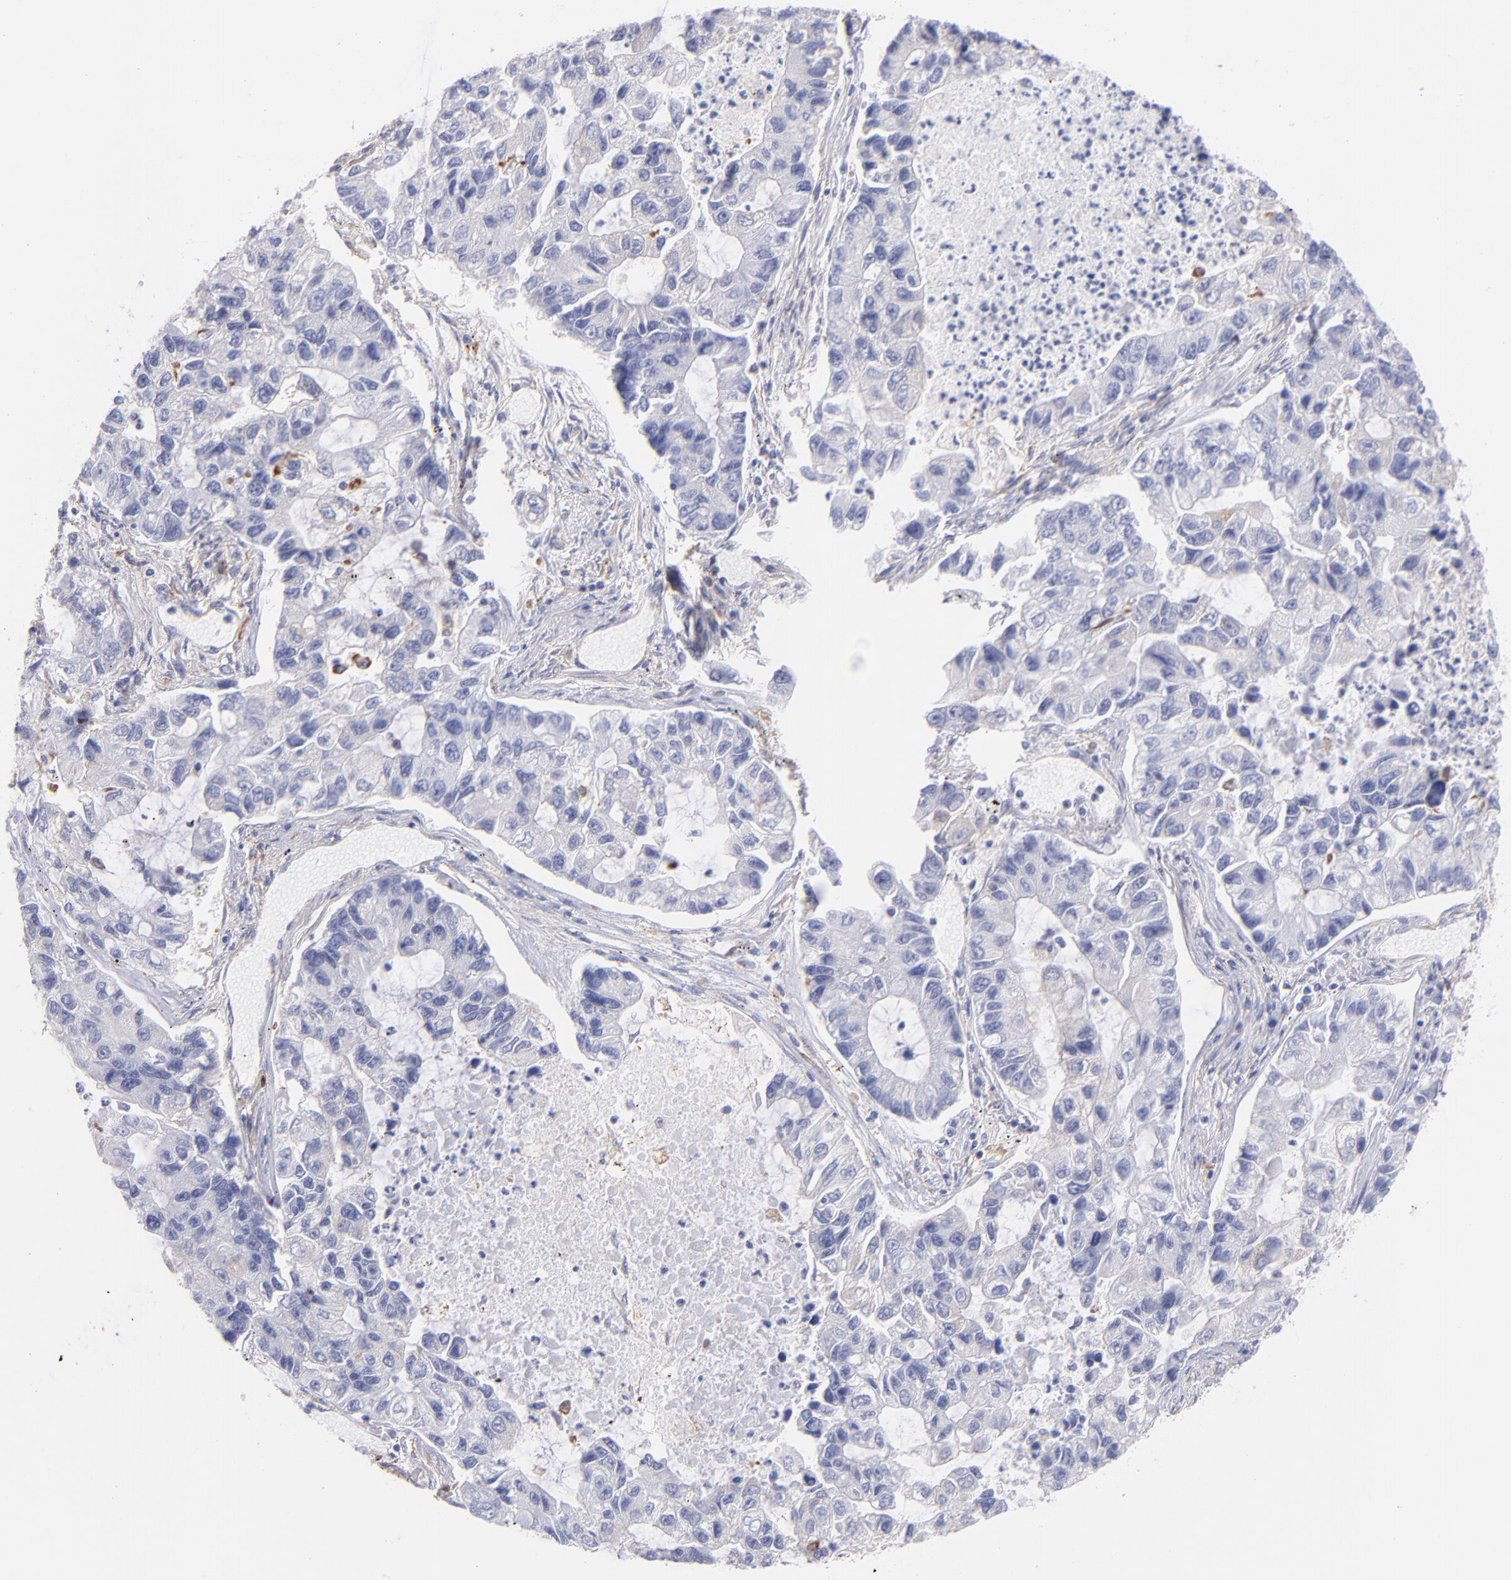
{"staining": {"intensity": "negative", "quantity": "none", "location": "none"}, "tissue": "lung cancer", "cell_type": "Tumor cells", "image_type": "cancer", "snomed": [{"axis": "morphology", "description": "Adenocarcinoma, NOS"}, {"axis": "topography", "description": "Lung"}], "caption": "Immunohistochemistry (IHC) histopathology image of neoplastic tissue: human lung cancer (adenocarcinoma) stained with DAB demonstrates no significant protein staining in tumor cells. (Immunohistochemistry, brightfield microscopy, high magnification).", "gene": "PRKCA", "patient": {"sex": "female", "age": 51}}